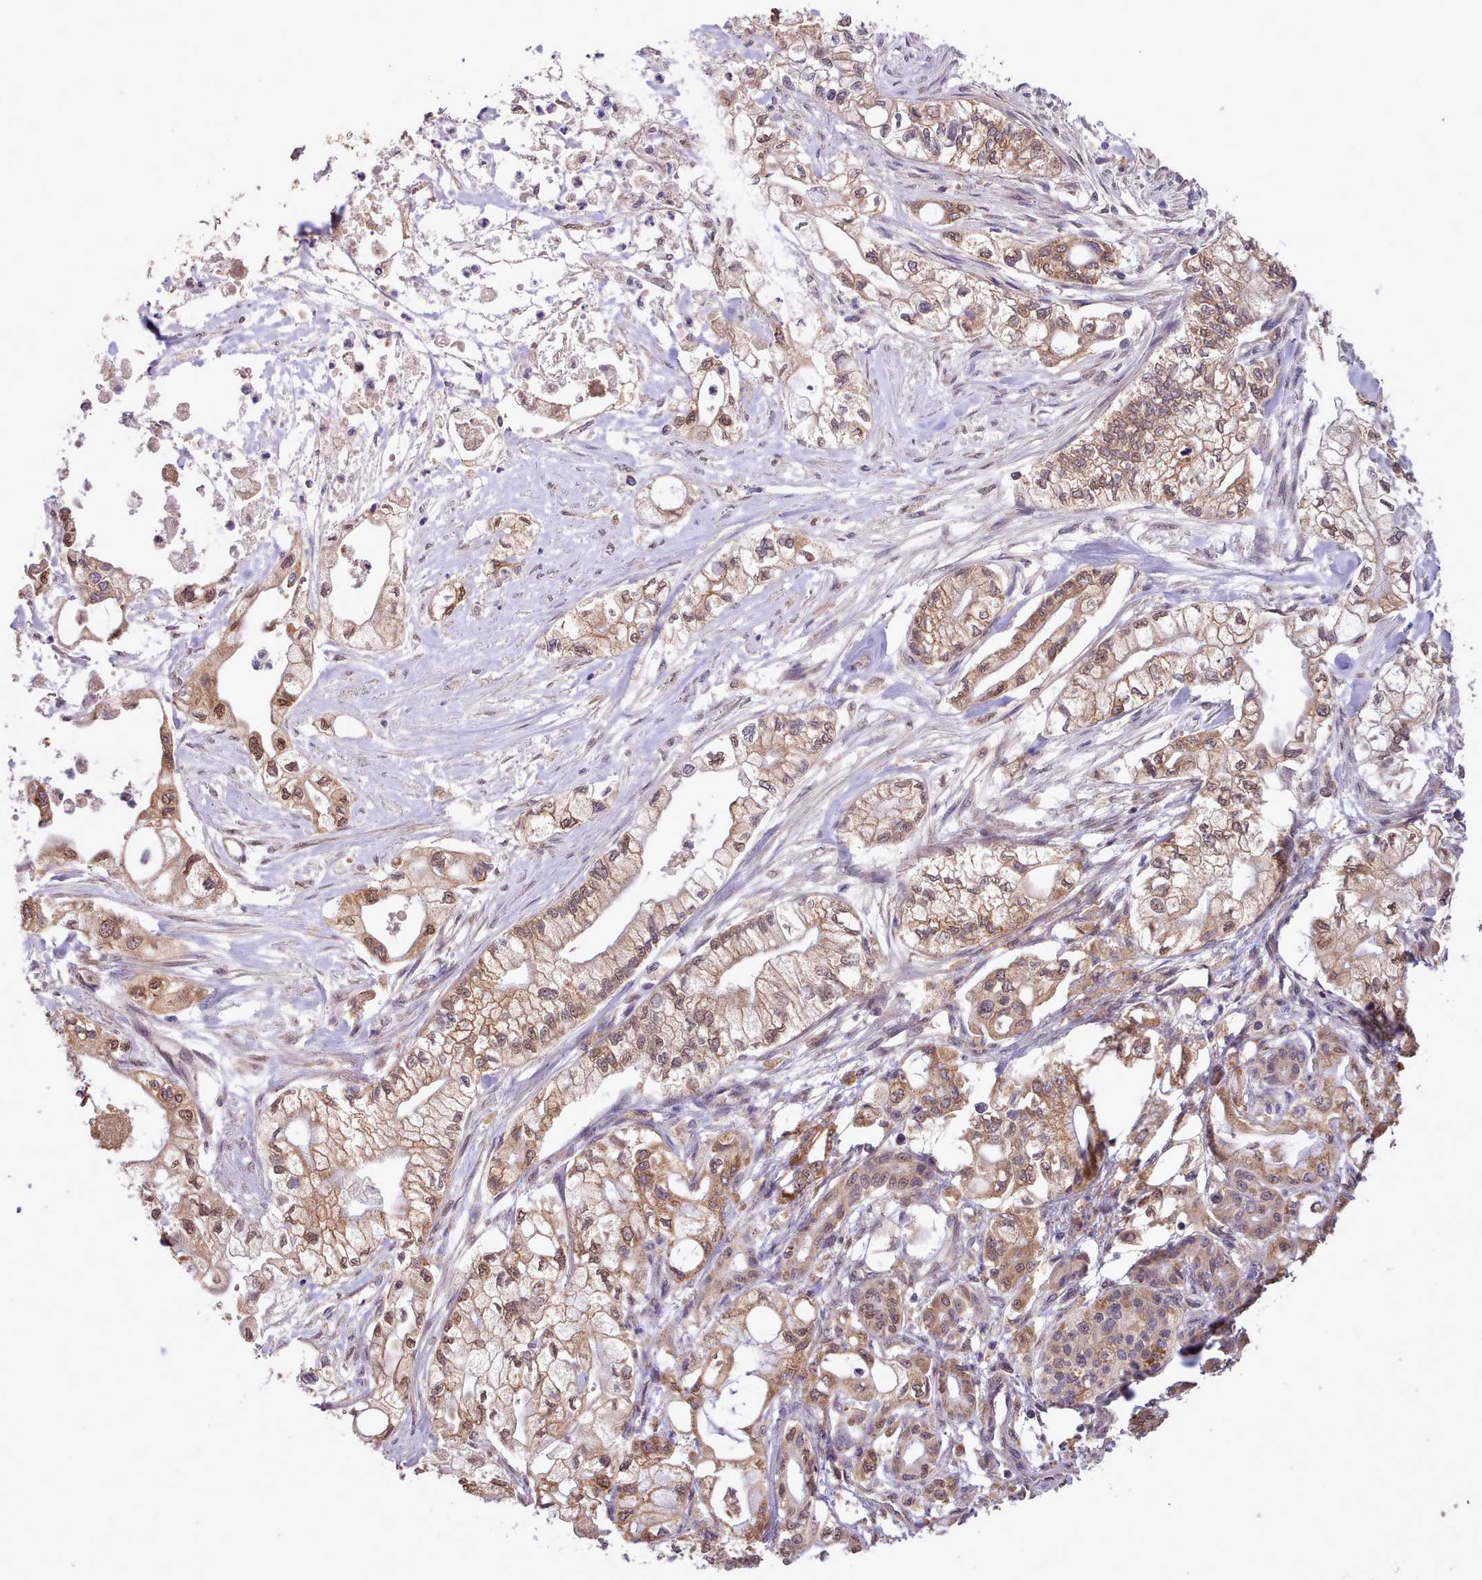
{"staining": {"intensity": "moderate", "quantity": ">75%", "location": "cytoplasmic/membranous,nuclear"}, "tissue": "pancreatic cancer", "cell_type": "Tumor cells", "image_type": "cancer", "snomed": [{"axis": "morphology", "description": "Adenocarcinoma, NOS"}, {"axis": "topography", "description": "Pancreas"}], "caption": "The immunohistochemical stain shows moderate cytoplasmic/membranous and nuclear staining in tumor cells of pancreatic adenocarcinoma tissue. (DAB IHC with brightfield microscopy, high magnification).", "gene": "PIP4P1", "patient": {"sex": "male", "age": 79}}